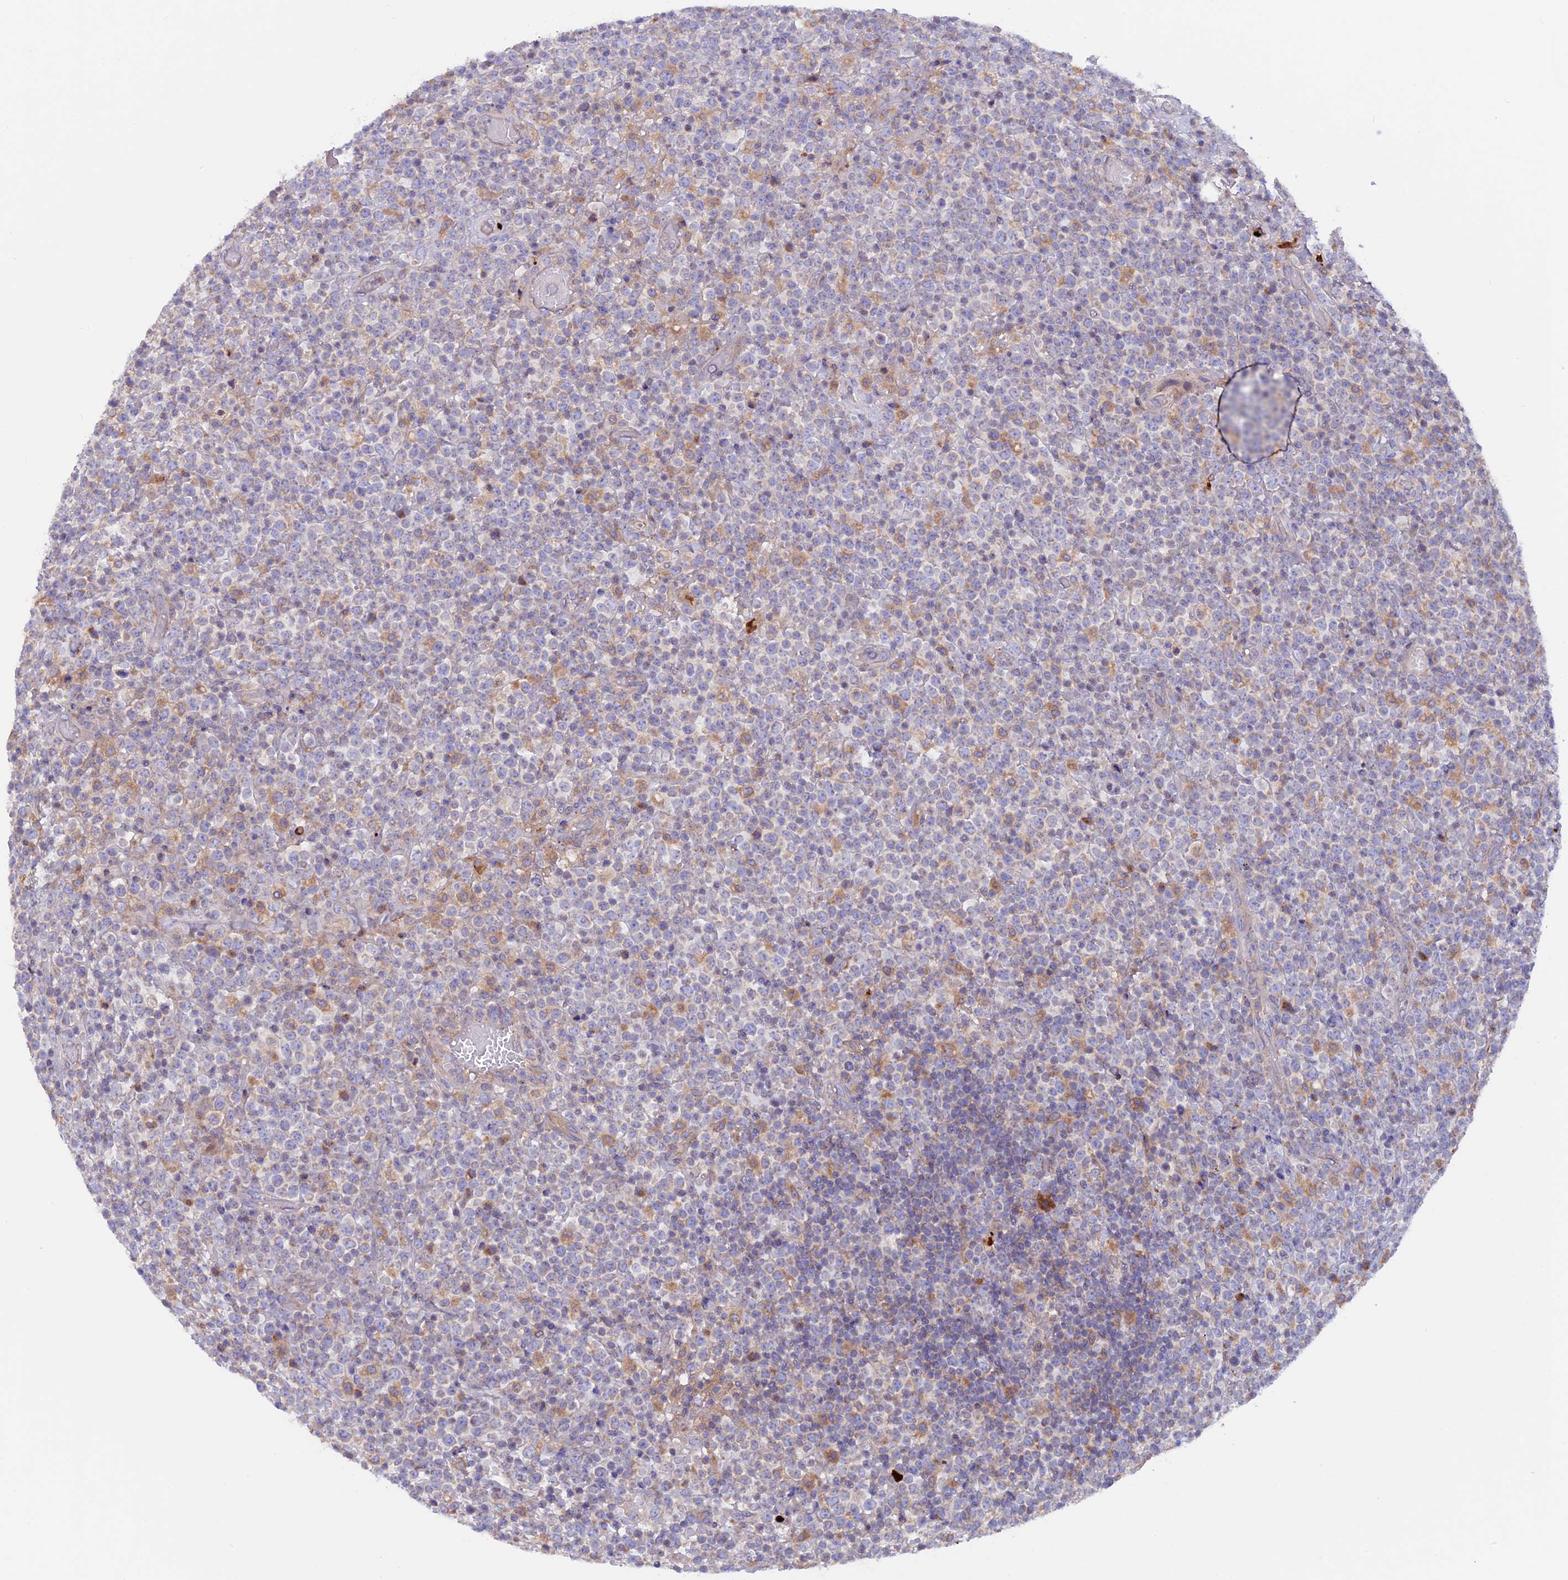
{"staining": {"intensity": "negative", "quantity": "none", "location": "none"}, "tissue": "lymphoma", "cell_type": "Tumor cells", "image_type": "cancer", "snomed": [{"axis": "morphology", "description": "Malignant lymphoma, non-Hodgkin's type, High grade"}, {"axis": "topography", "description": "Colon"}], "caption": "Immunohistochemistry image of neoplastic tissue: human malignant lymphoma, non-Hodgkin's type (high-grade) stained with DAB exhibits no significant protein positivity in tumor cells. The staining was performed using DAB (3,3'-diaminobenzidine) to visualize the protein expression in brown, while the nuclei were stained in blue with hematoxylin (Magnification: 20x).", "gene": "PTPN9", "patient": {"sex": "female", "age": 53}}